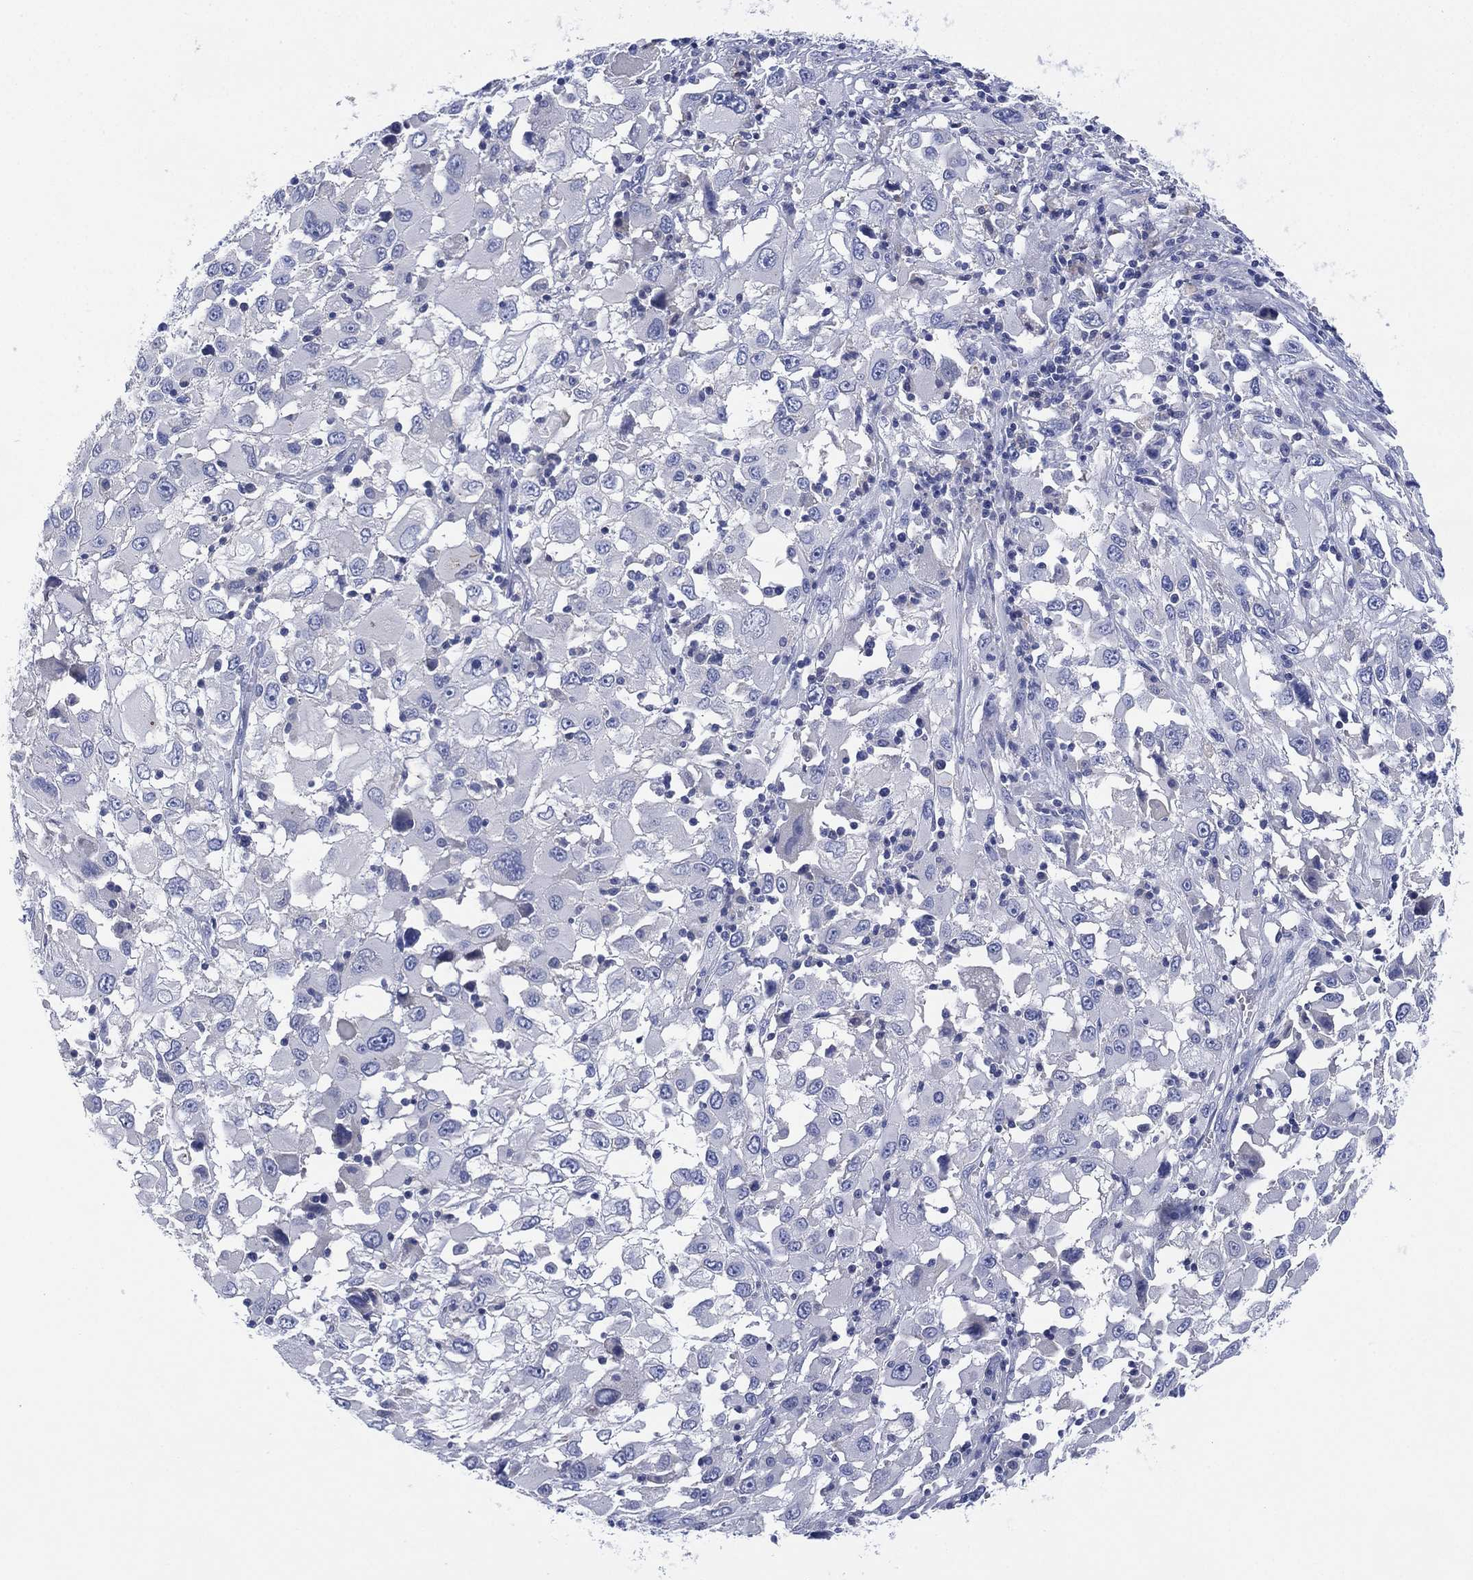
{"staining": {"intensity": "negative", "quantity": "none", "location": "none"}, "tissue": "melanoma", "cell_type": "Tumor cells", "image_type": "cancer", "snomed": [{"axis": "morphology", "description": "Malignant melanoma, Metastatic site"}, {"axis": "topography", "description": "Soft tissue"}], "caption": "Human malignant melanoma (metastatic site) stained for a protein using immunohistochemistry (IHC) exhibits no staining in tumor cells.", "gene": "CHRNA3", "patient": {"sex": "male", "age": 50}}